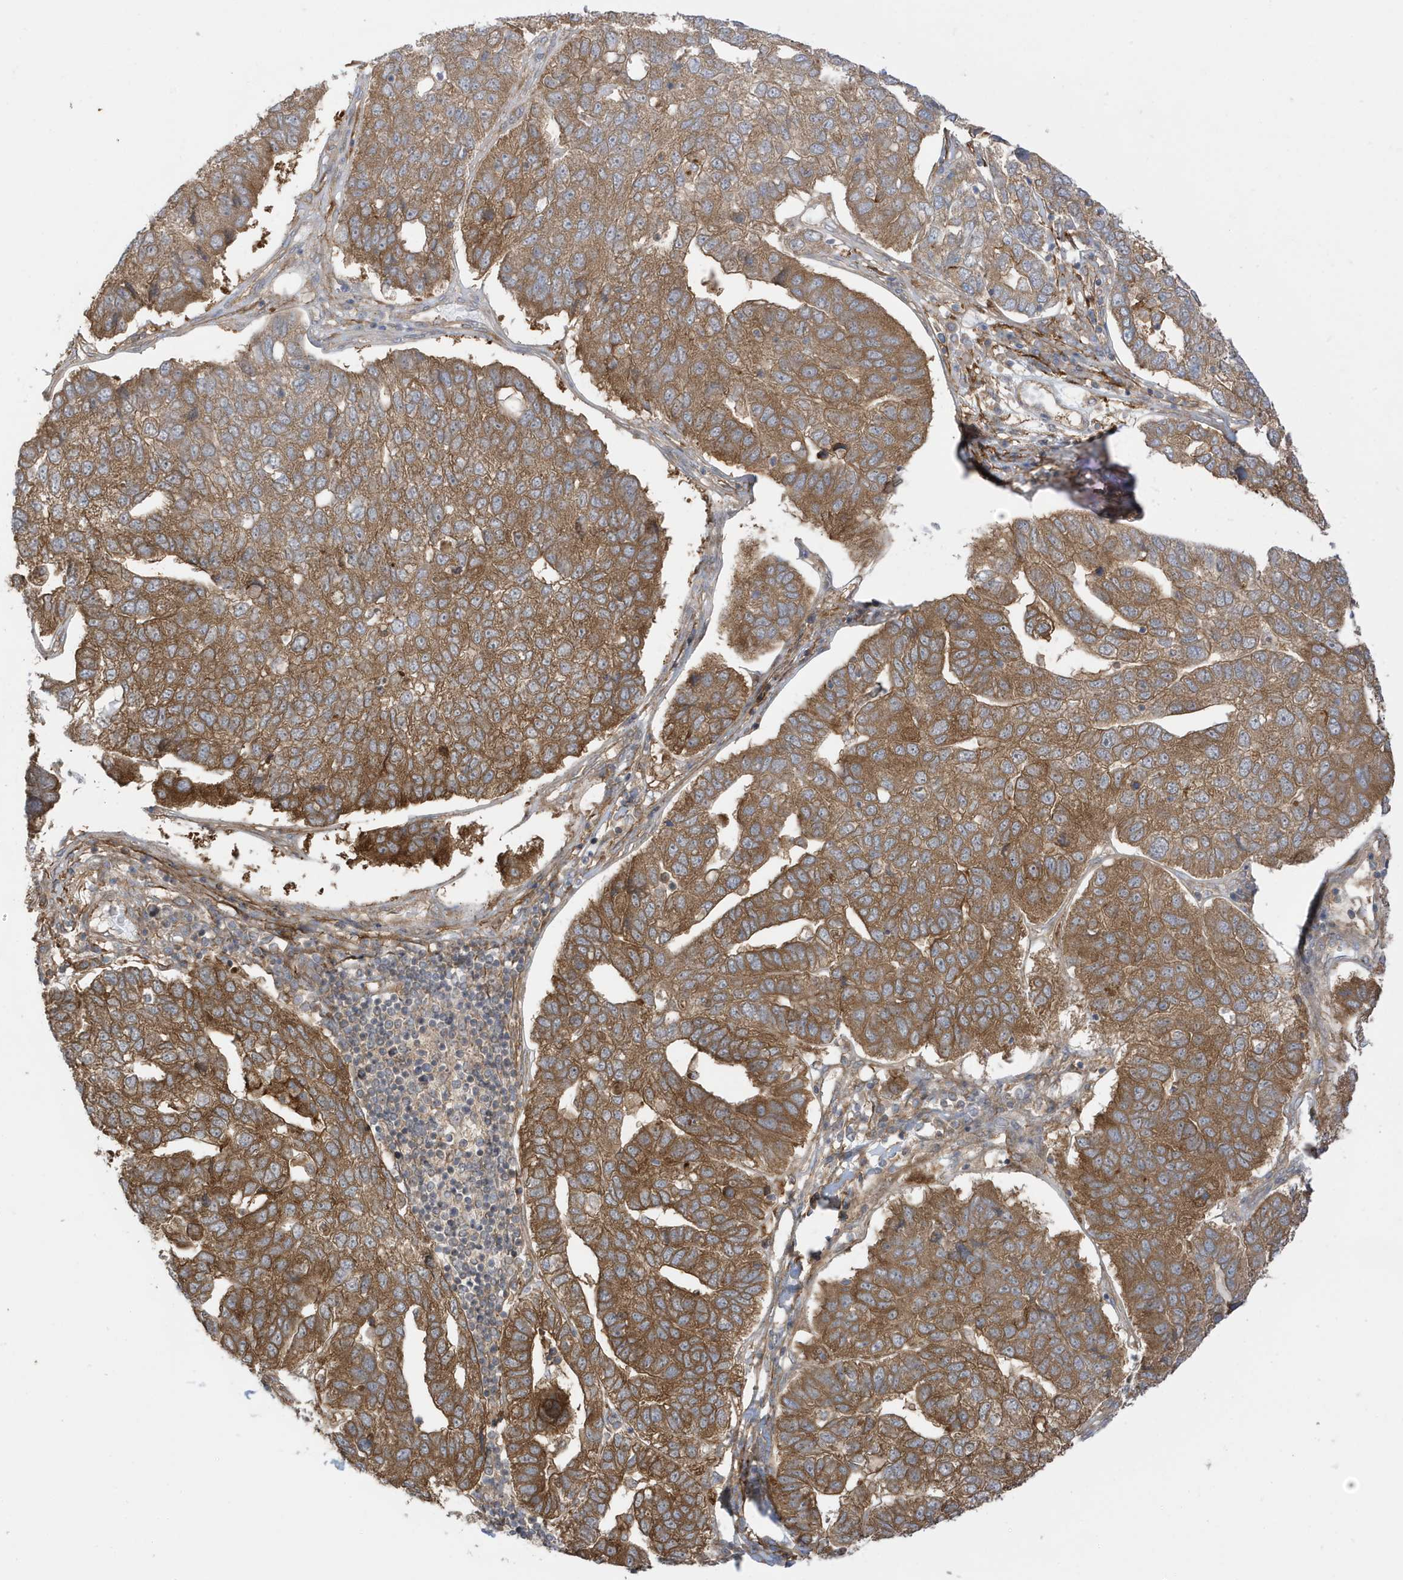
{"staining": {"intensity": "moderate", "quantity": ">75%", "location": "cytoplasmic/membranous"}, "tissue": "pancreatic cancer", "cell_type": "Tumor cells", "image_type": "cancer", "snomed": [{"axis": "morphology", "description": "Adenocarcinoma, NOS"}, {"axis": "topography", "description": "Pancreas"}], "caption": "Moderate cytoplasmic/membranous positivity is appreciated in about >75% of tumor cells in pancreatic adenocarcinoma.", "gene": "CDC42EP3", "patient": {"sex": "female", "age": 61}}